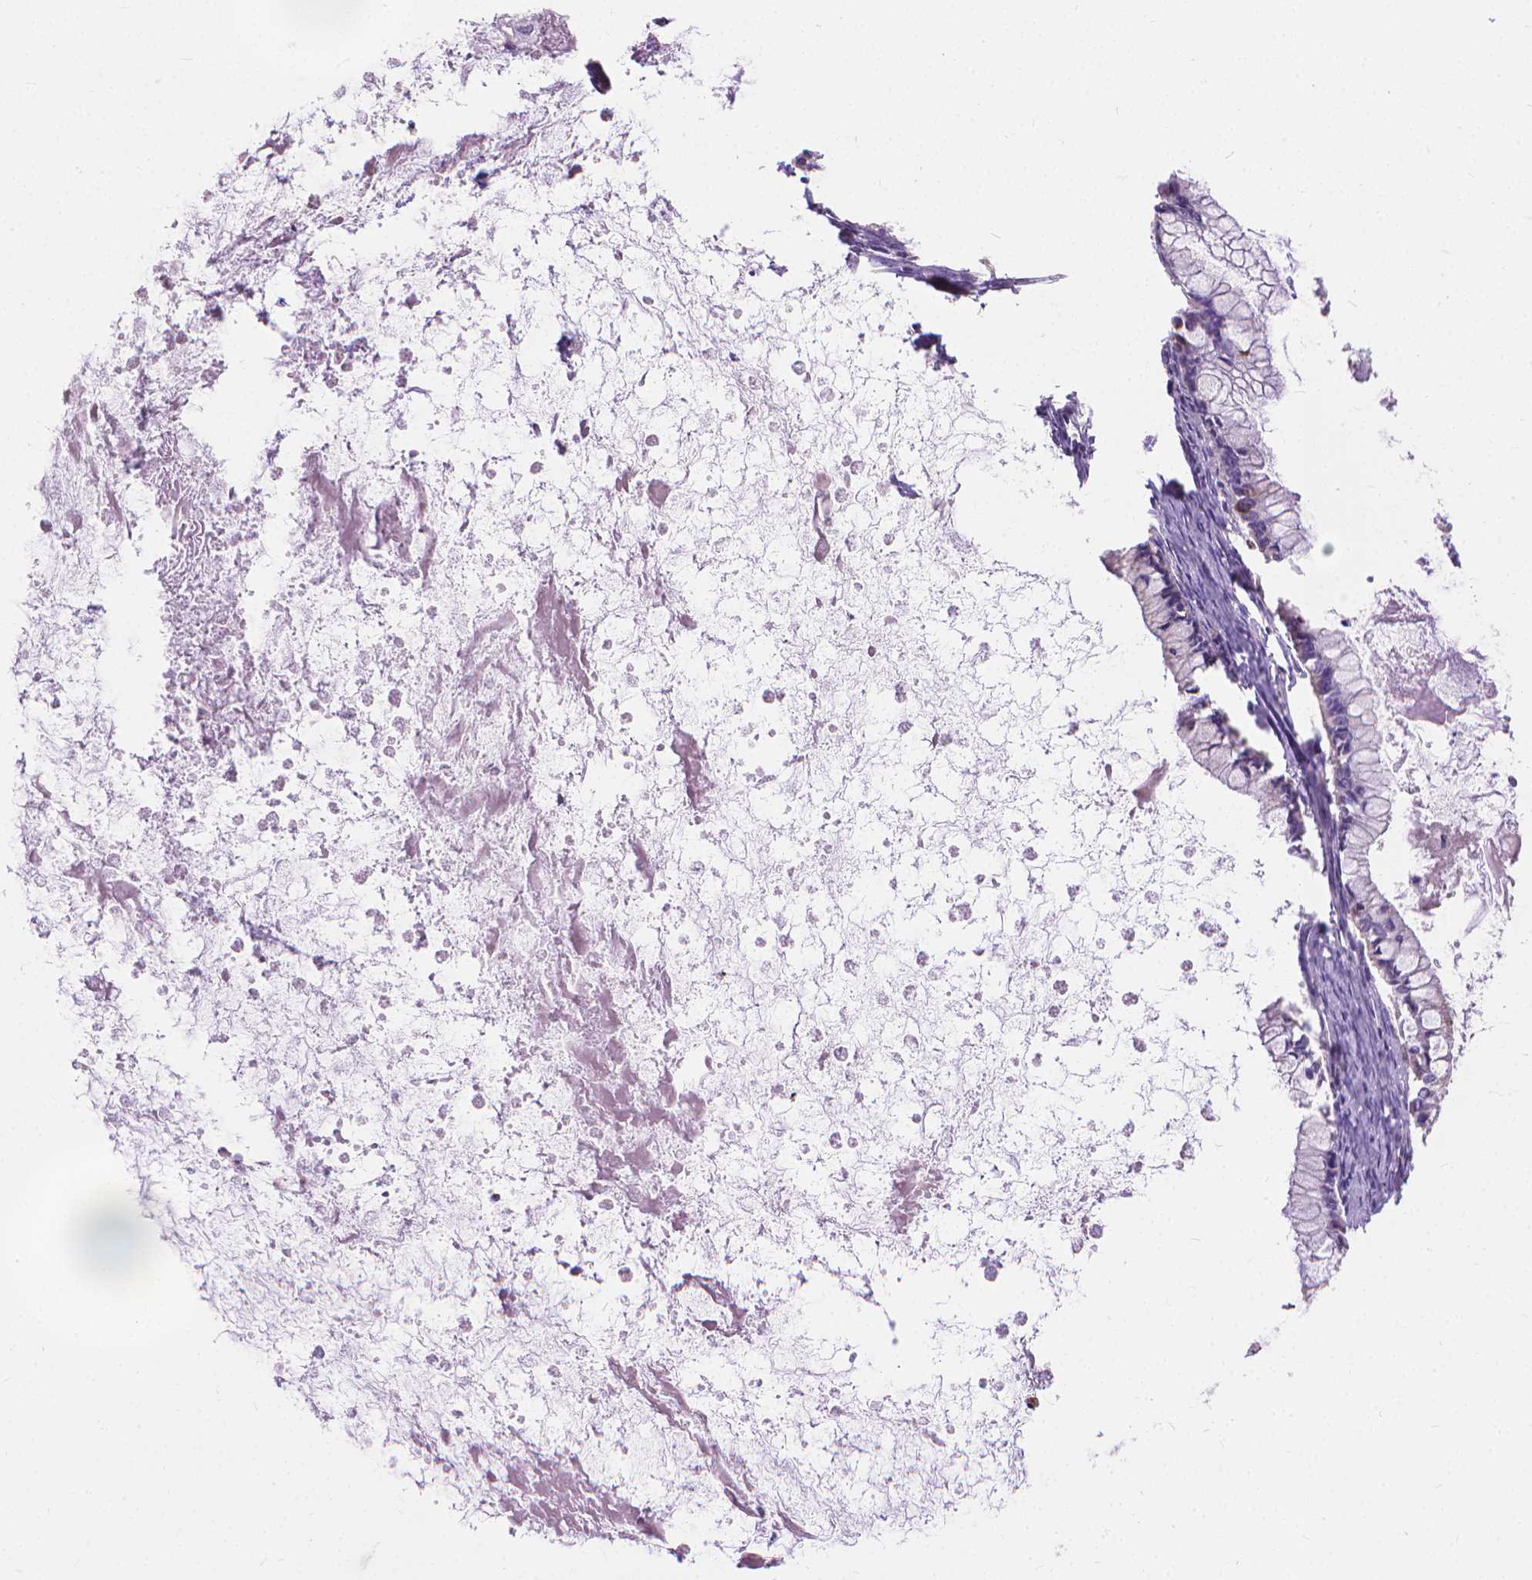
{"staining": {"intensity": "negative", "quantity": "none", "location": "none"}, "tissue": "ovarian cancer", "cell_type": "Tumor cells", "image_type": "cancer", "snomed": [{"axis": "morphology", "description": "Cystadenocarcinoma, mucinous, NOS"}, {"axis": "topography", "description": "Ovary"}], "caption": "Tumor cells show no significant staining in ovarian mucinous cystadenocarcinoma.", "gene": "SYN1", "patient": {"sex": "female", "age": 67}}